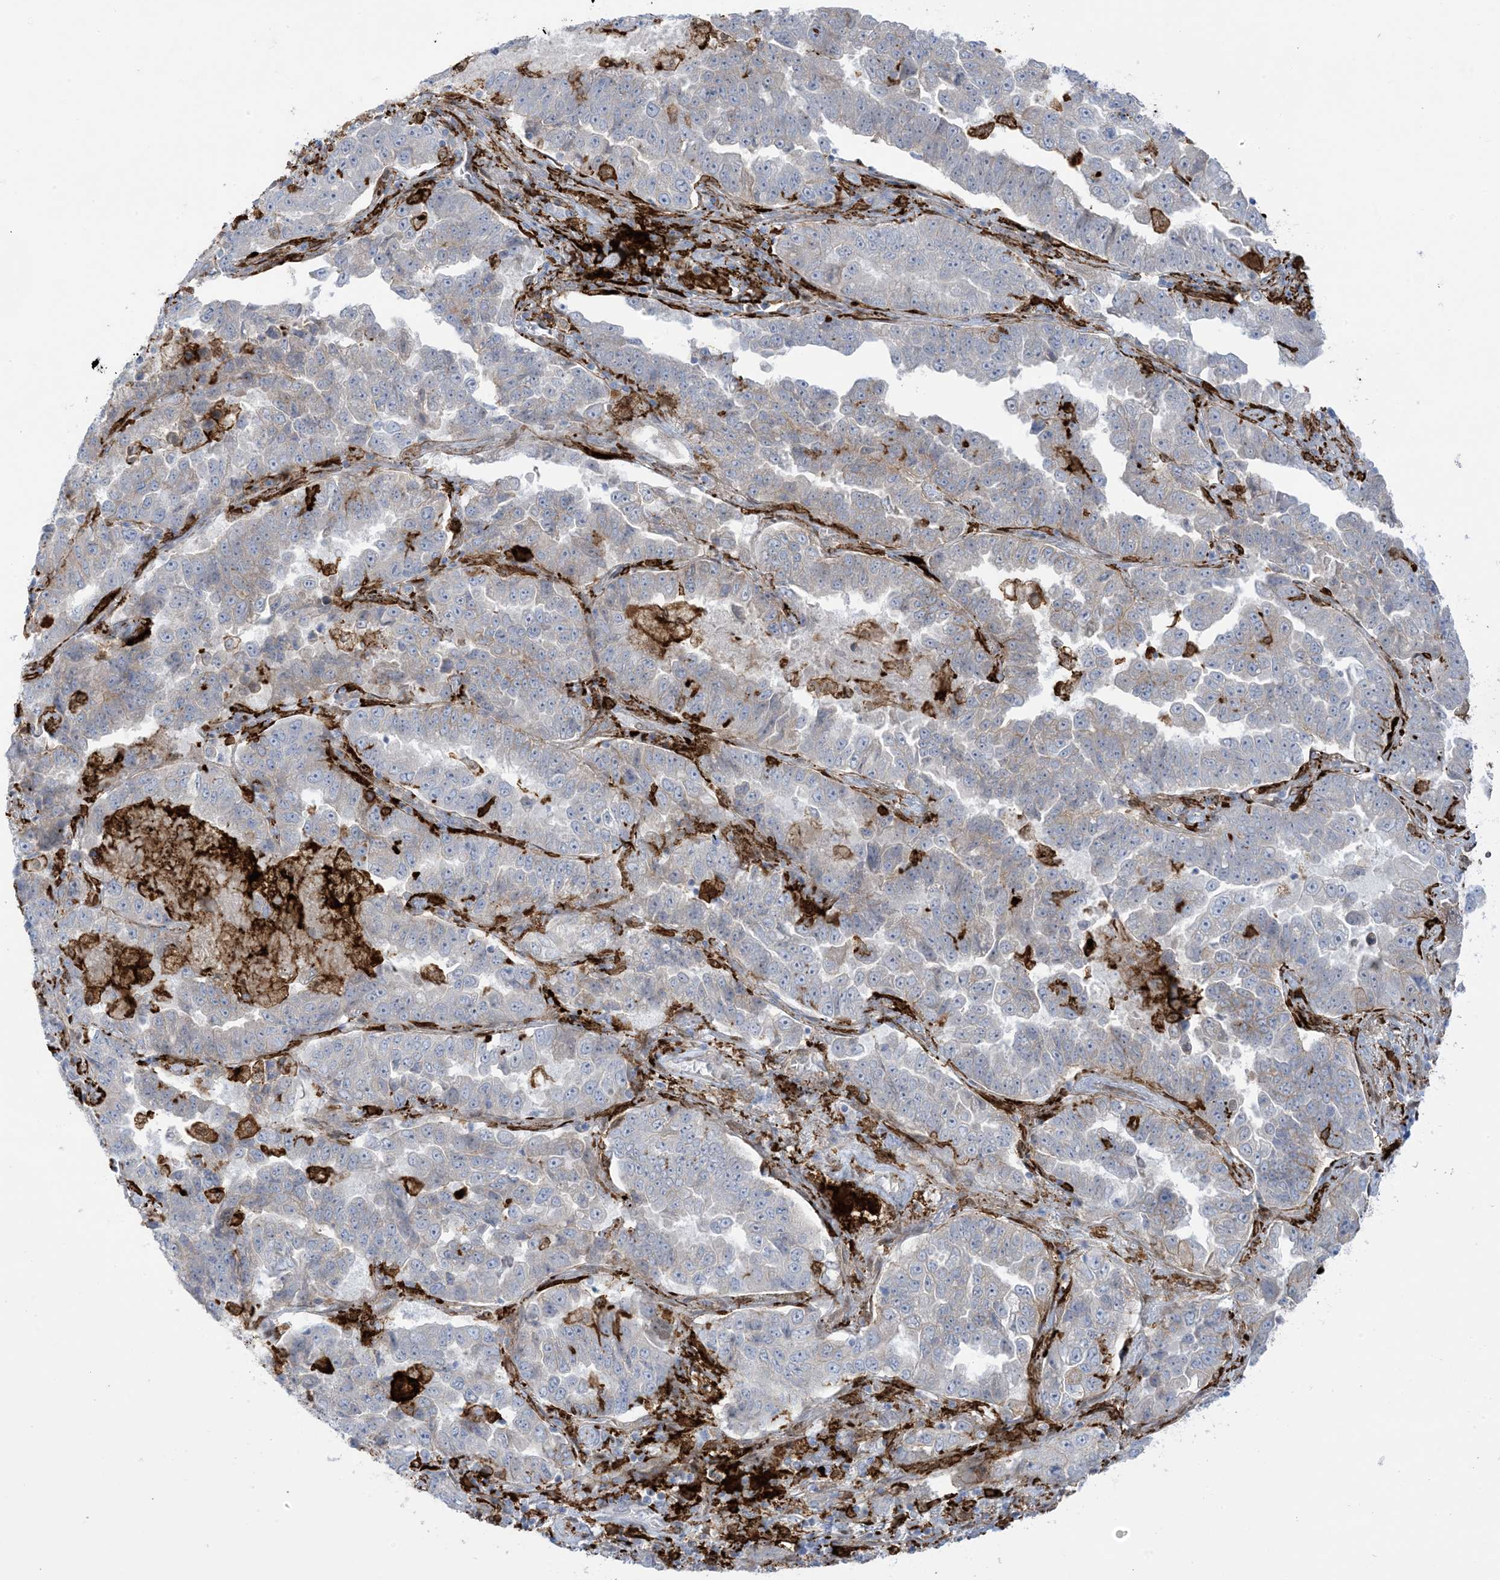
{"staining": {"intensity": "weak", "quantity": "<25%", "location": "cytoplasmic/membranous"}, "tissue": "lung cancer", "cell_type": "Tumor cells", "image_type": "cancer", "snomed": [{"axis": "morphology", "description": "Adenocarcinoma, NOS"}, {"axis": "topography", "description": "Lung"}], "caption": "Immunohistochemistry (IHC) histopathology image of neoplastic tissue: human adenocarcinoma (lung) stained with DAB (3,3'-diaminobenzidine) displays no significant protein staining in tumor cells.", "gene": "ICMT", "patient": {"sex": "female", "age": 51}}